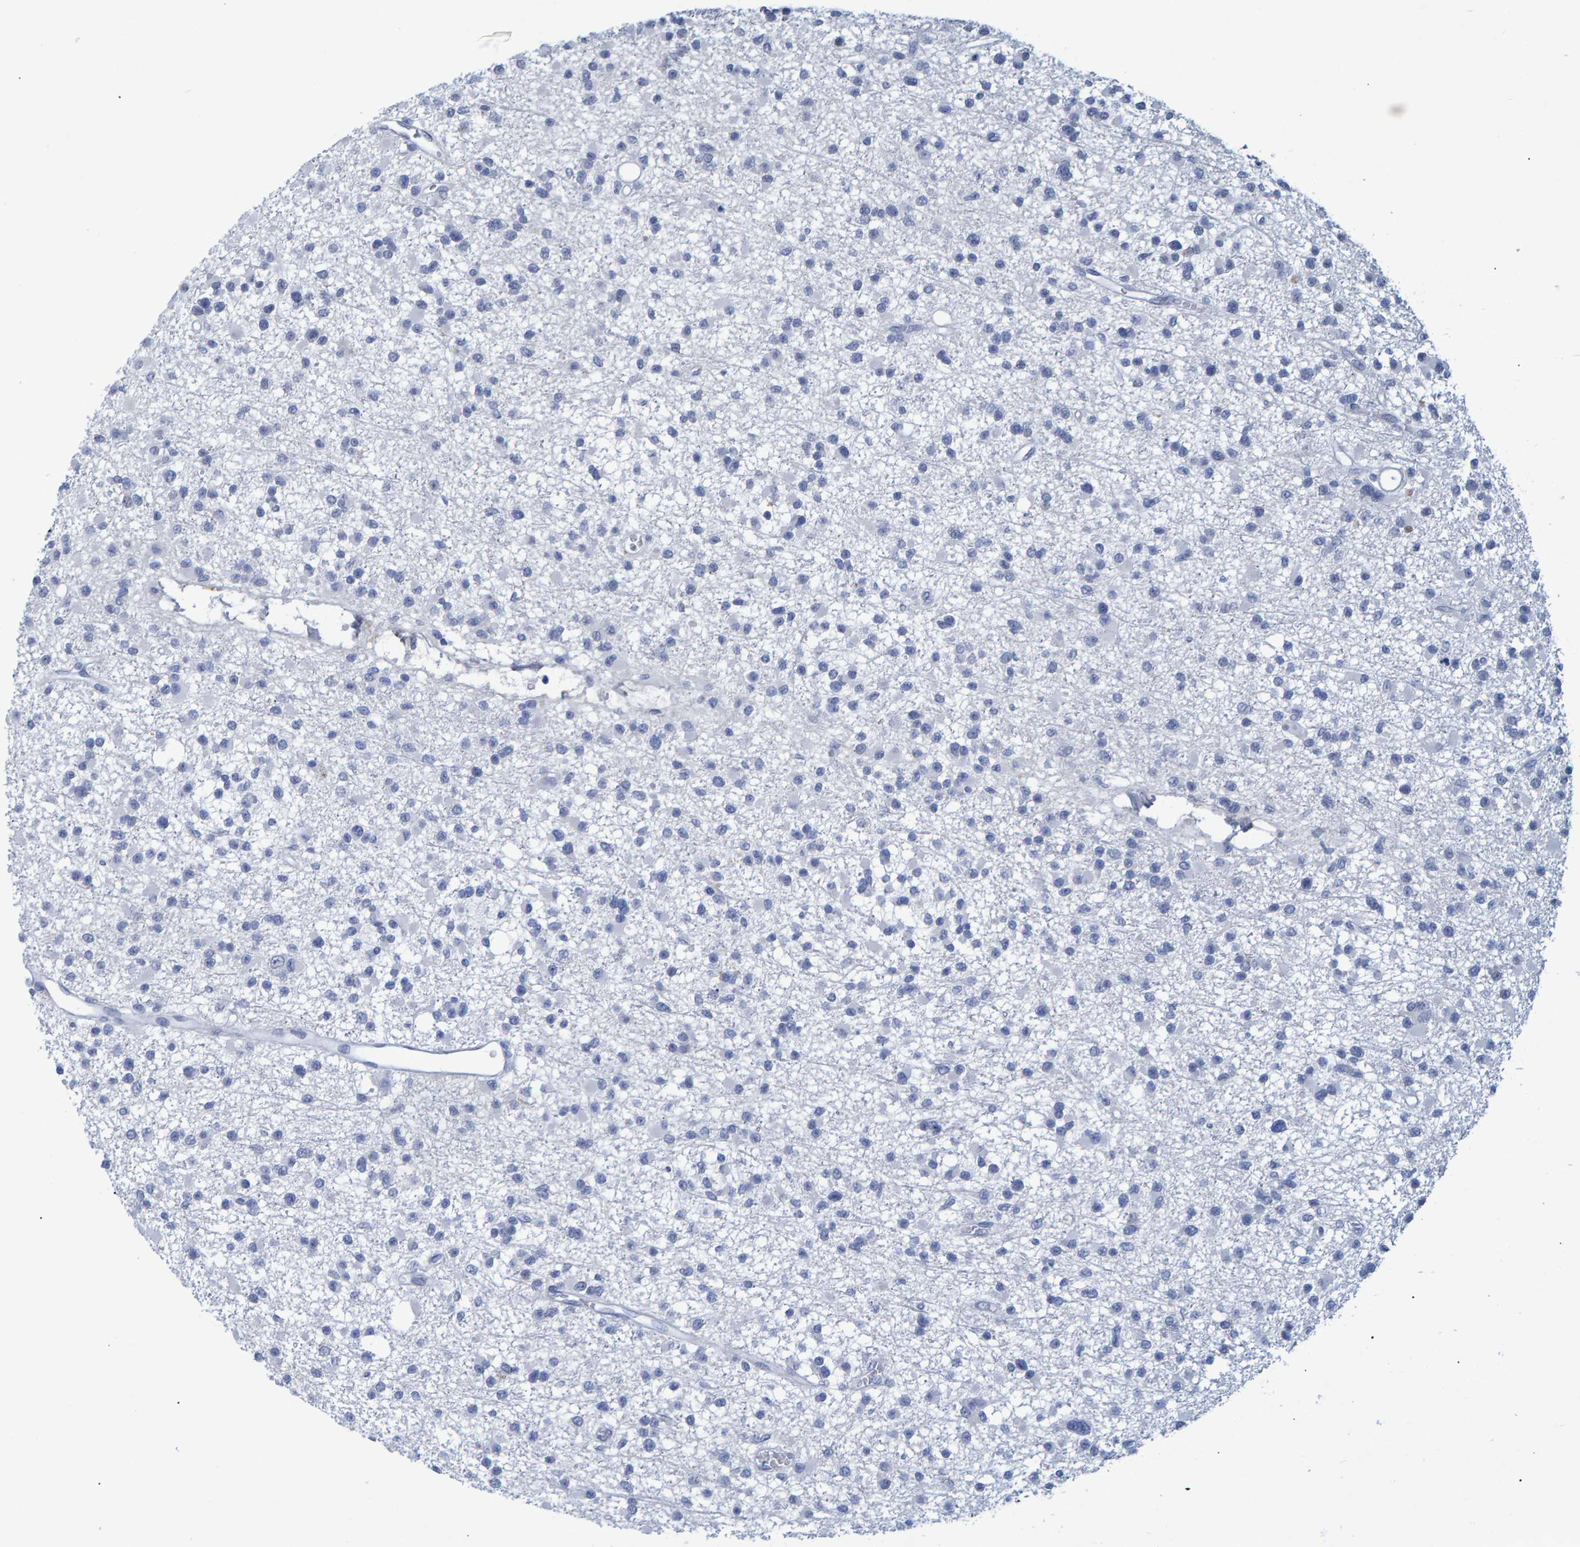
{"staining": {"intensity": "negative", "quantity": "none", "location": "none"}, "tissue": "glioma", "cell_type": "Tumor cells", "image_type": "cancer", "snomed": [{"axis": "morphology", "description": "Glioma, malignant, Low grade"}, {"axis": "topography", "description": "Brain"}], "caption": "Human glioma stained for a protein using IHC reveals no staining in tumor cells.", "gene": "PROCA1", "patient": {"sex": "female", "age": 22}}